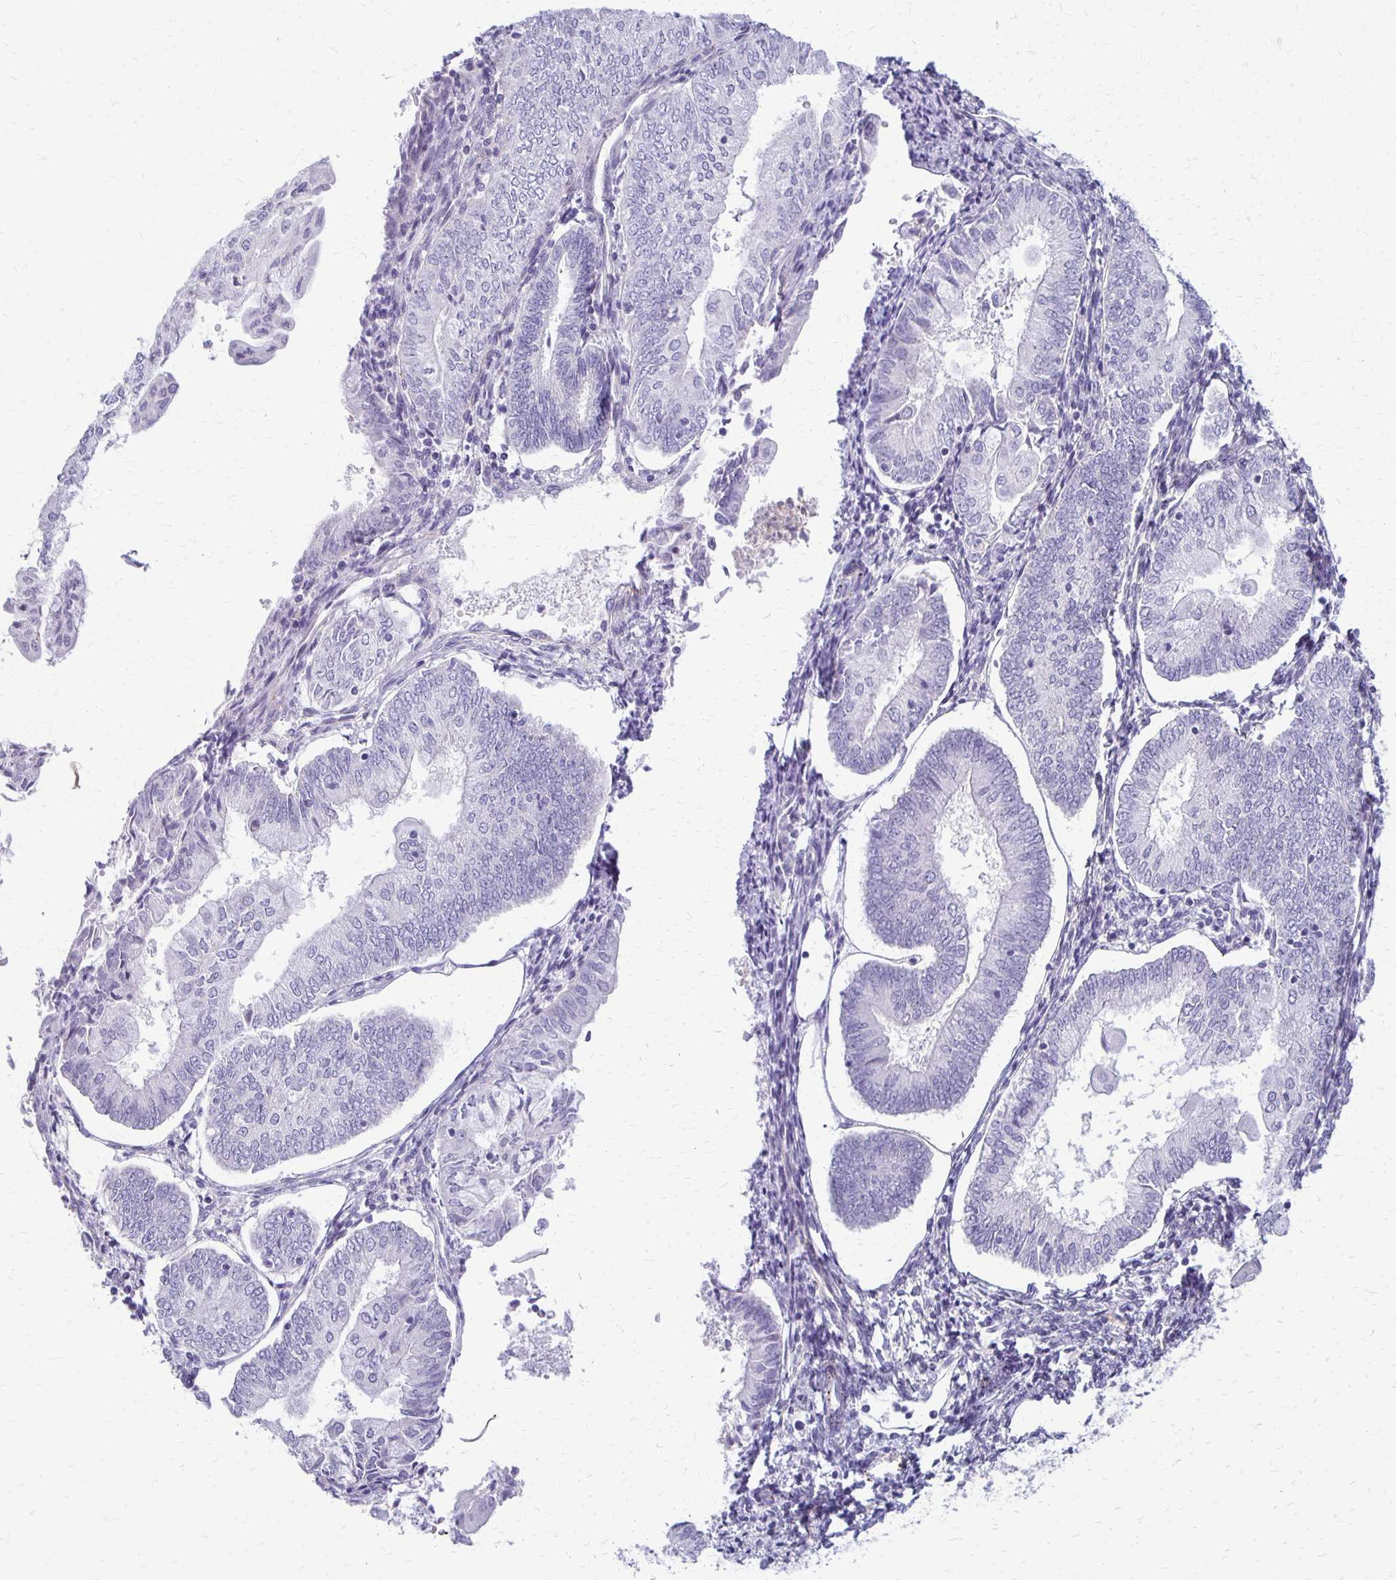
{"staining": {"intensity": "negative", "quantity": "none", "location": "none"}, "tissue": "endometrial cancer", "cell_type": "Tumor cells", "image_type": "cancer", "snomed": [{"axis": "morphology", "description": "Adenocarcinoma, NOS"}, {"axis": "topography", "description": "Endometrium"}], "caption": "An immunohistochemistry (IHC) photomicrograph of endometrial cancer is shown. There is no staining in tumor cells of endometrial cancer.", "gene": "RHOC", "patient": {"sex": "female", "age": 55}}